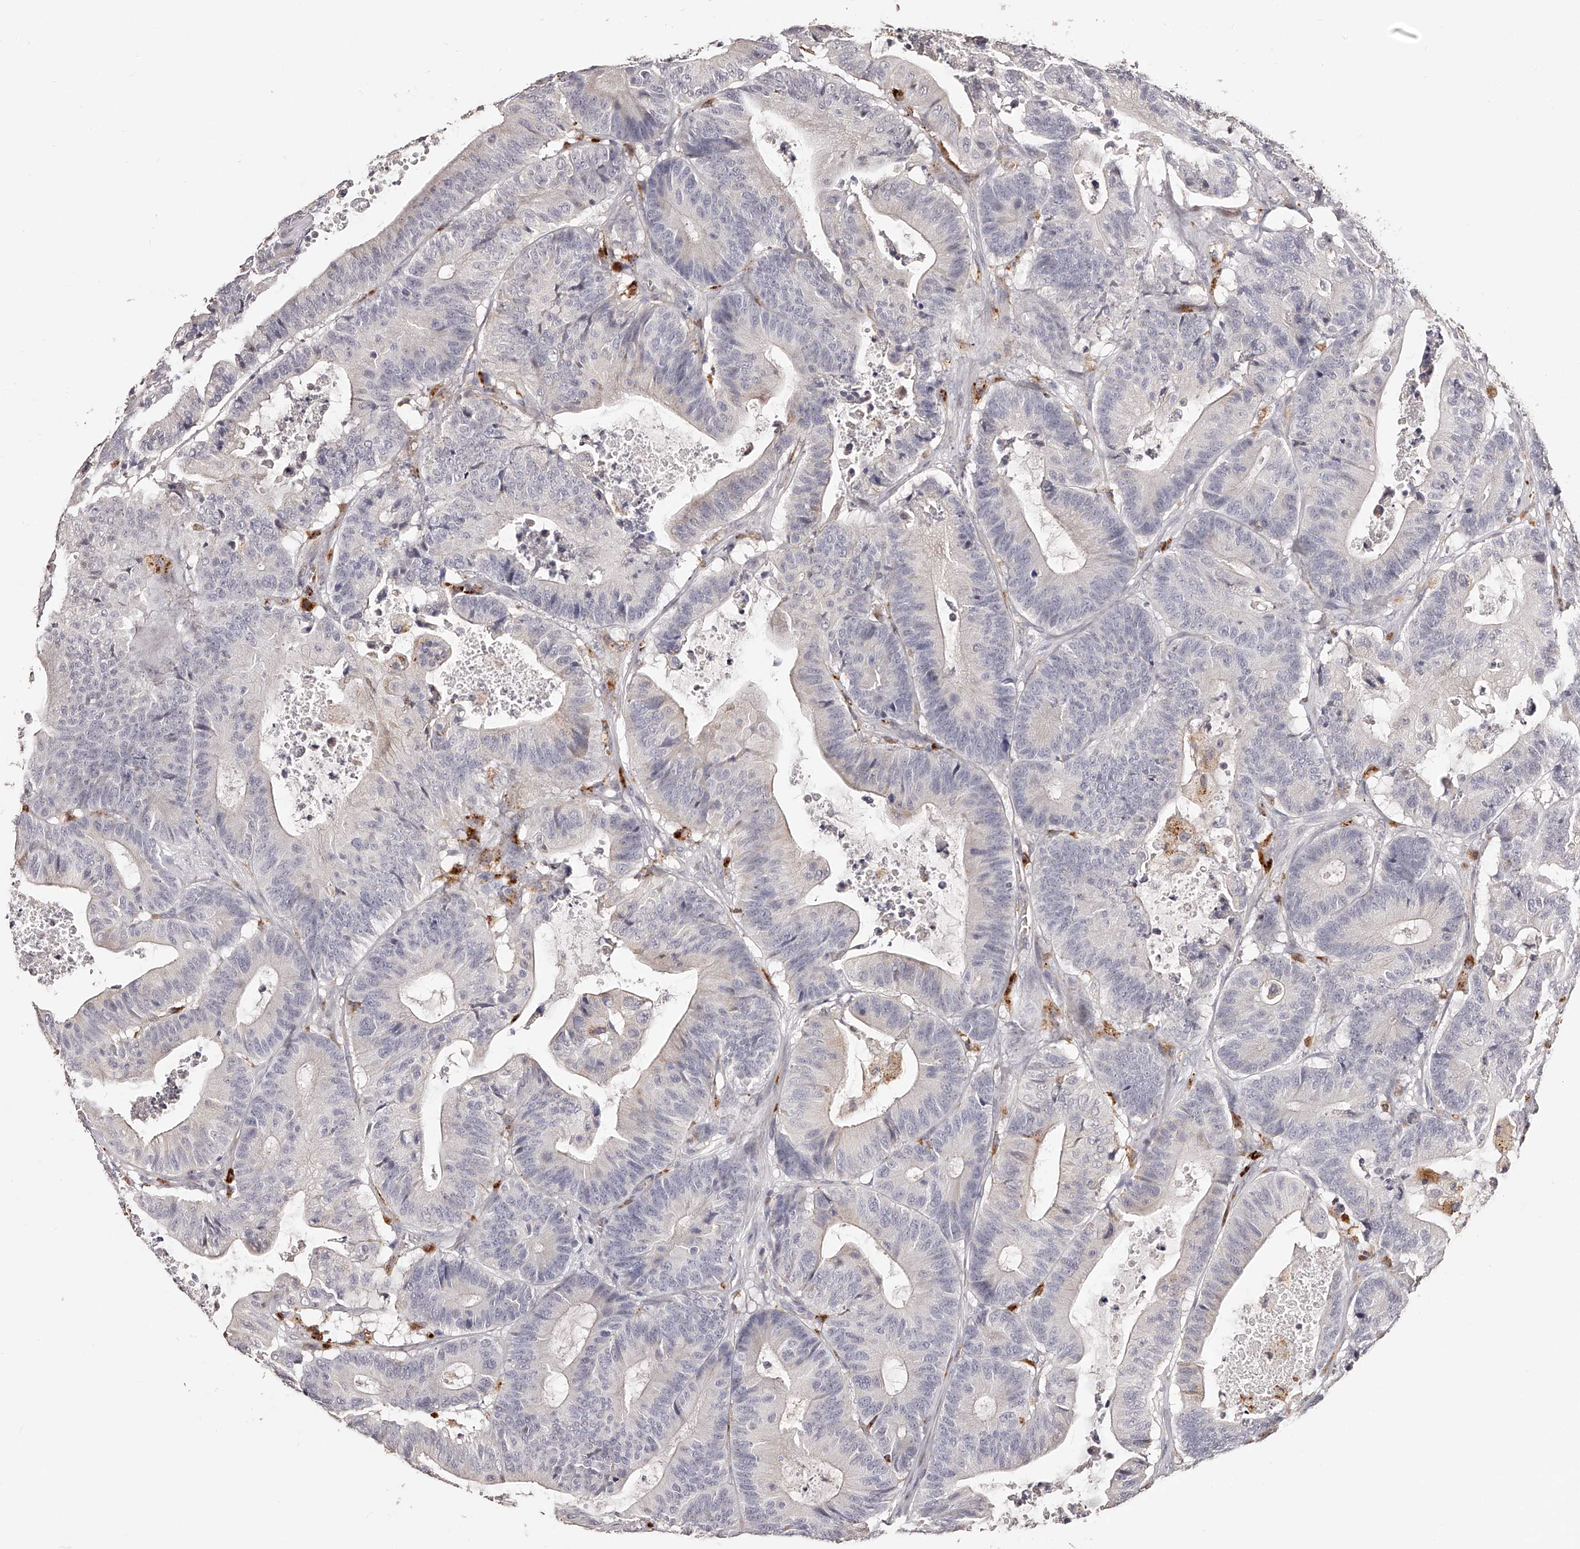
{"staining": {"intensity": "negative", "quantity": "none", "location": "none"}, "tissue": "colorectal cancer", "cell_type": "Tumor cells", "image_type": "cancer", "snomed": [{"axis": "morphology", "description": "Adenocarcinoma, NOS"}, {"axis": "topography", "description": "Colon"}], "caption": "The micrograph demonstrates no significant staining in tumor cells of colorectal adenocarcinoma.", "gene": "SLC35D3", "patient": {"sex": "female", "age": 84}}